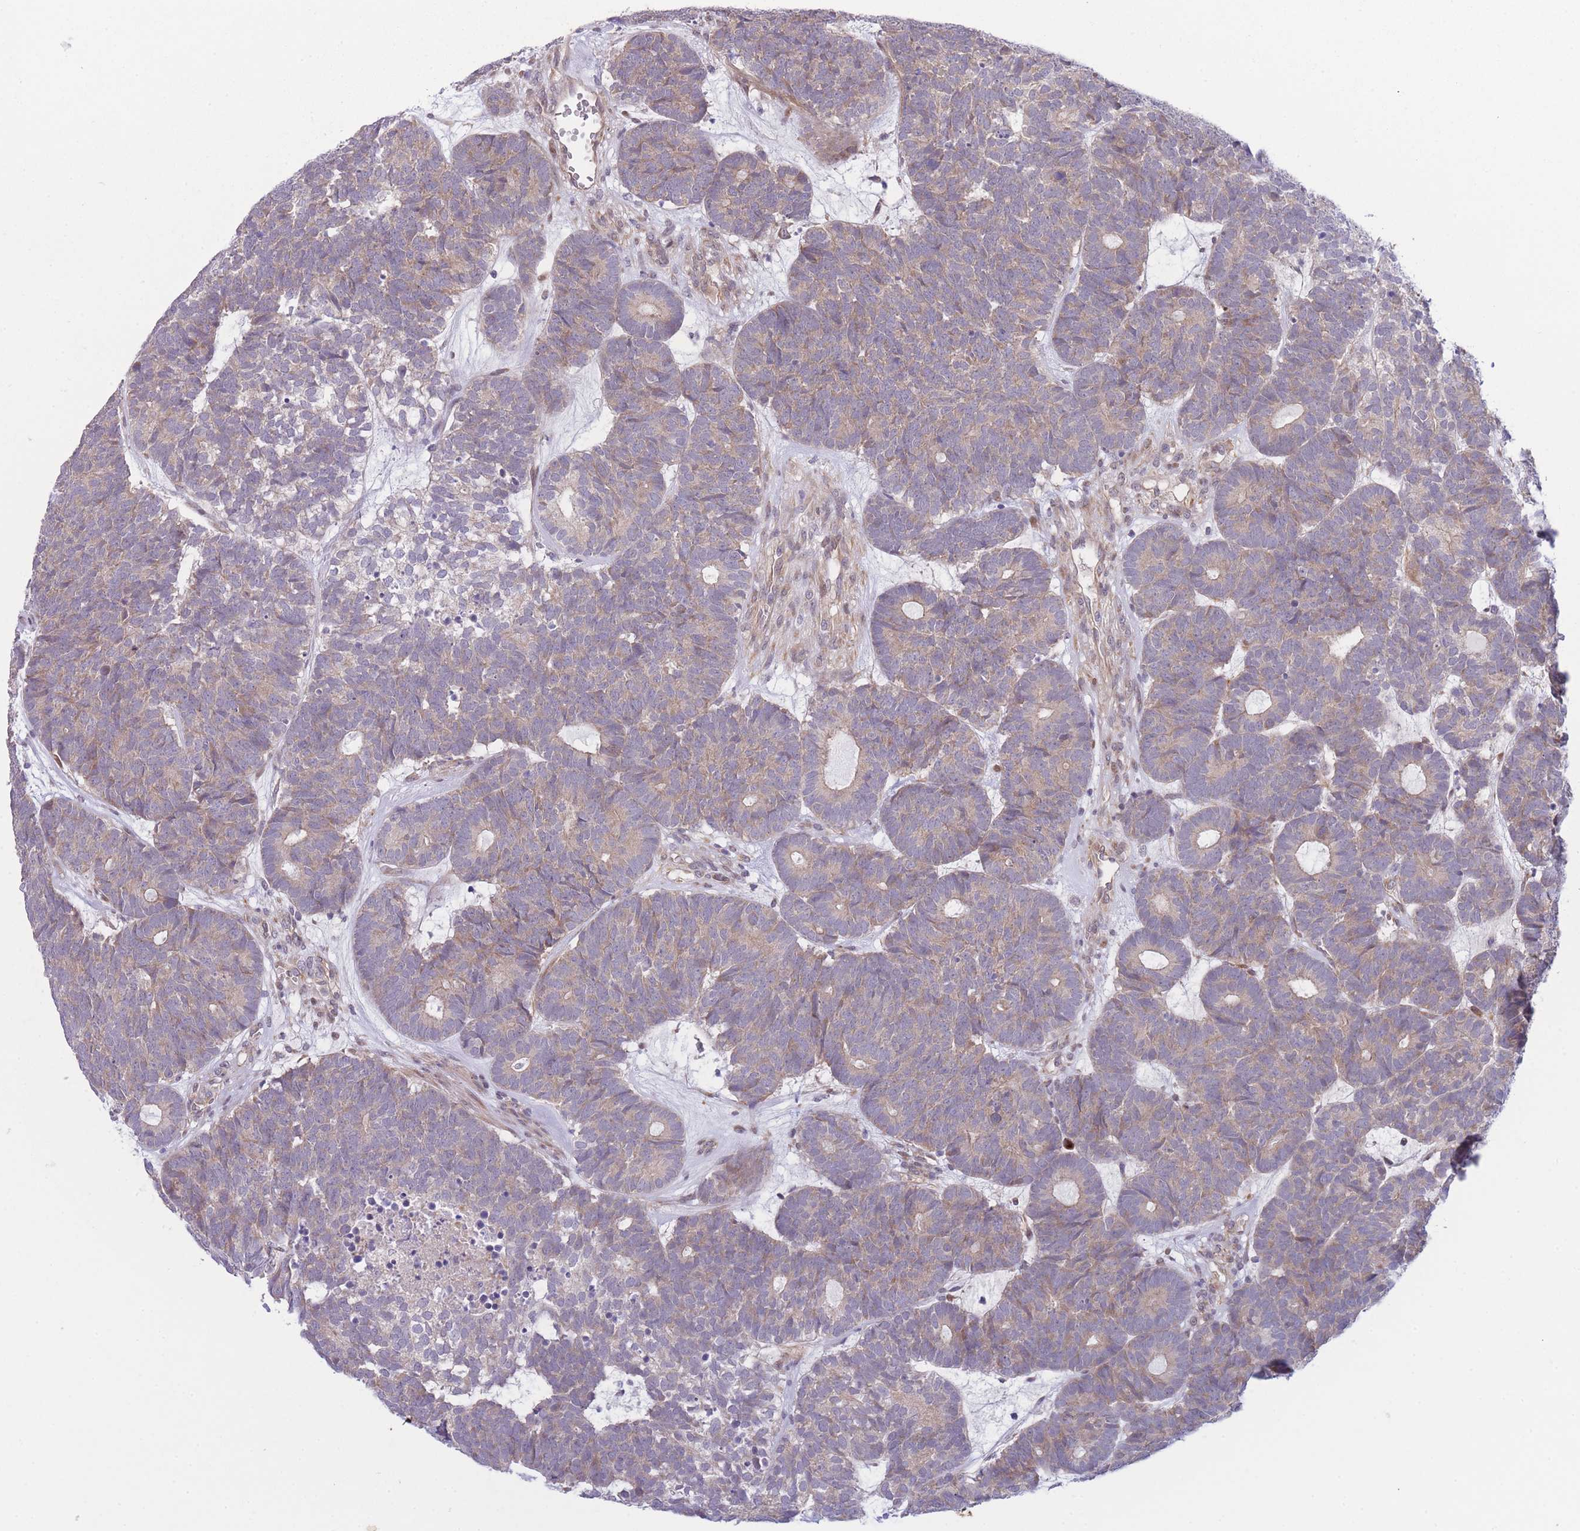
{"staining": {"intensity": "weak", "quantity": "25%-75%", "location": "cytoplasmic/membranous"}, "tissue": "head and neck cancer", "cell_type": "Tumor cells", "image_type": "cancer", "snomed": [{"axis": "morphology", "description": "Adenocarcinoma, NOS"}, {"axis": "topography", "description": "Head-Neck"}], "caption": "Adenocarcinoma (head and neck) stained for a protein (brown) reveals weak cytoplasmic/membranous positive staining in about 25%-75% of tumor cells.", "gene": "CDC25B", "patient": {"sex": "female", "age": 81}}